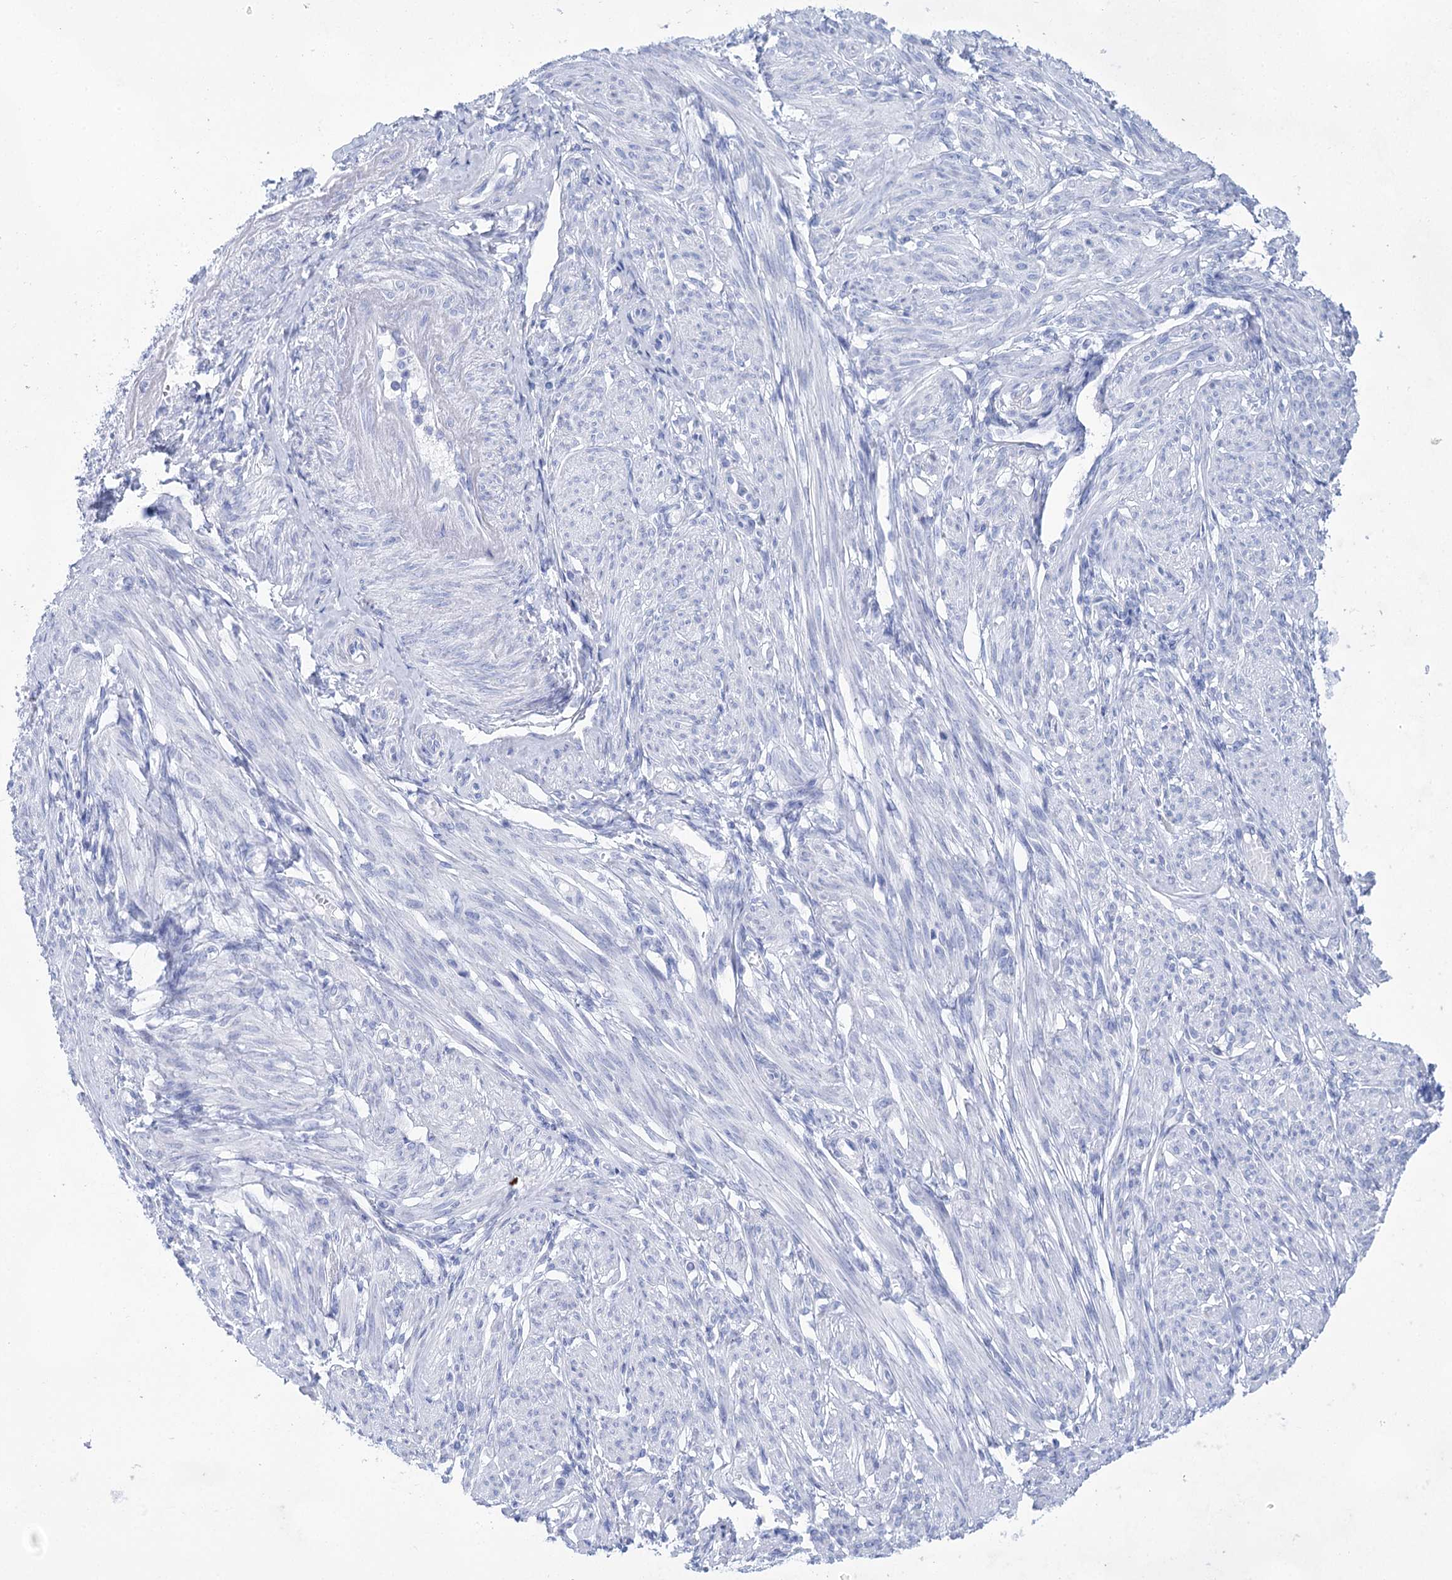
{"staining": {"intensity": "negative", "quantity": "none", "location": "none"}, "tissue": "smooth muscle", "cell_type": "Smooth muscle cells", "image_type": "normal", "snomed": [{"axis": "morphology", "description": "Normal tissue, NOS"}, {"axis": "topography", "description": "Smooth muscle"}], "caption": "An IHC histopathology image of unremarkable smooth muscle is shown. There is no staining in smooth muscle cells of smooth muscle. The staining is performed using DAB brown chromogen with nuclei counter-stained in using hematoxylin.", "gene": "LALBA", "patient": {"sex": "female", "age": 39}}